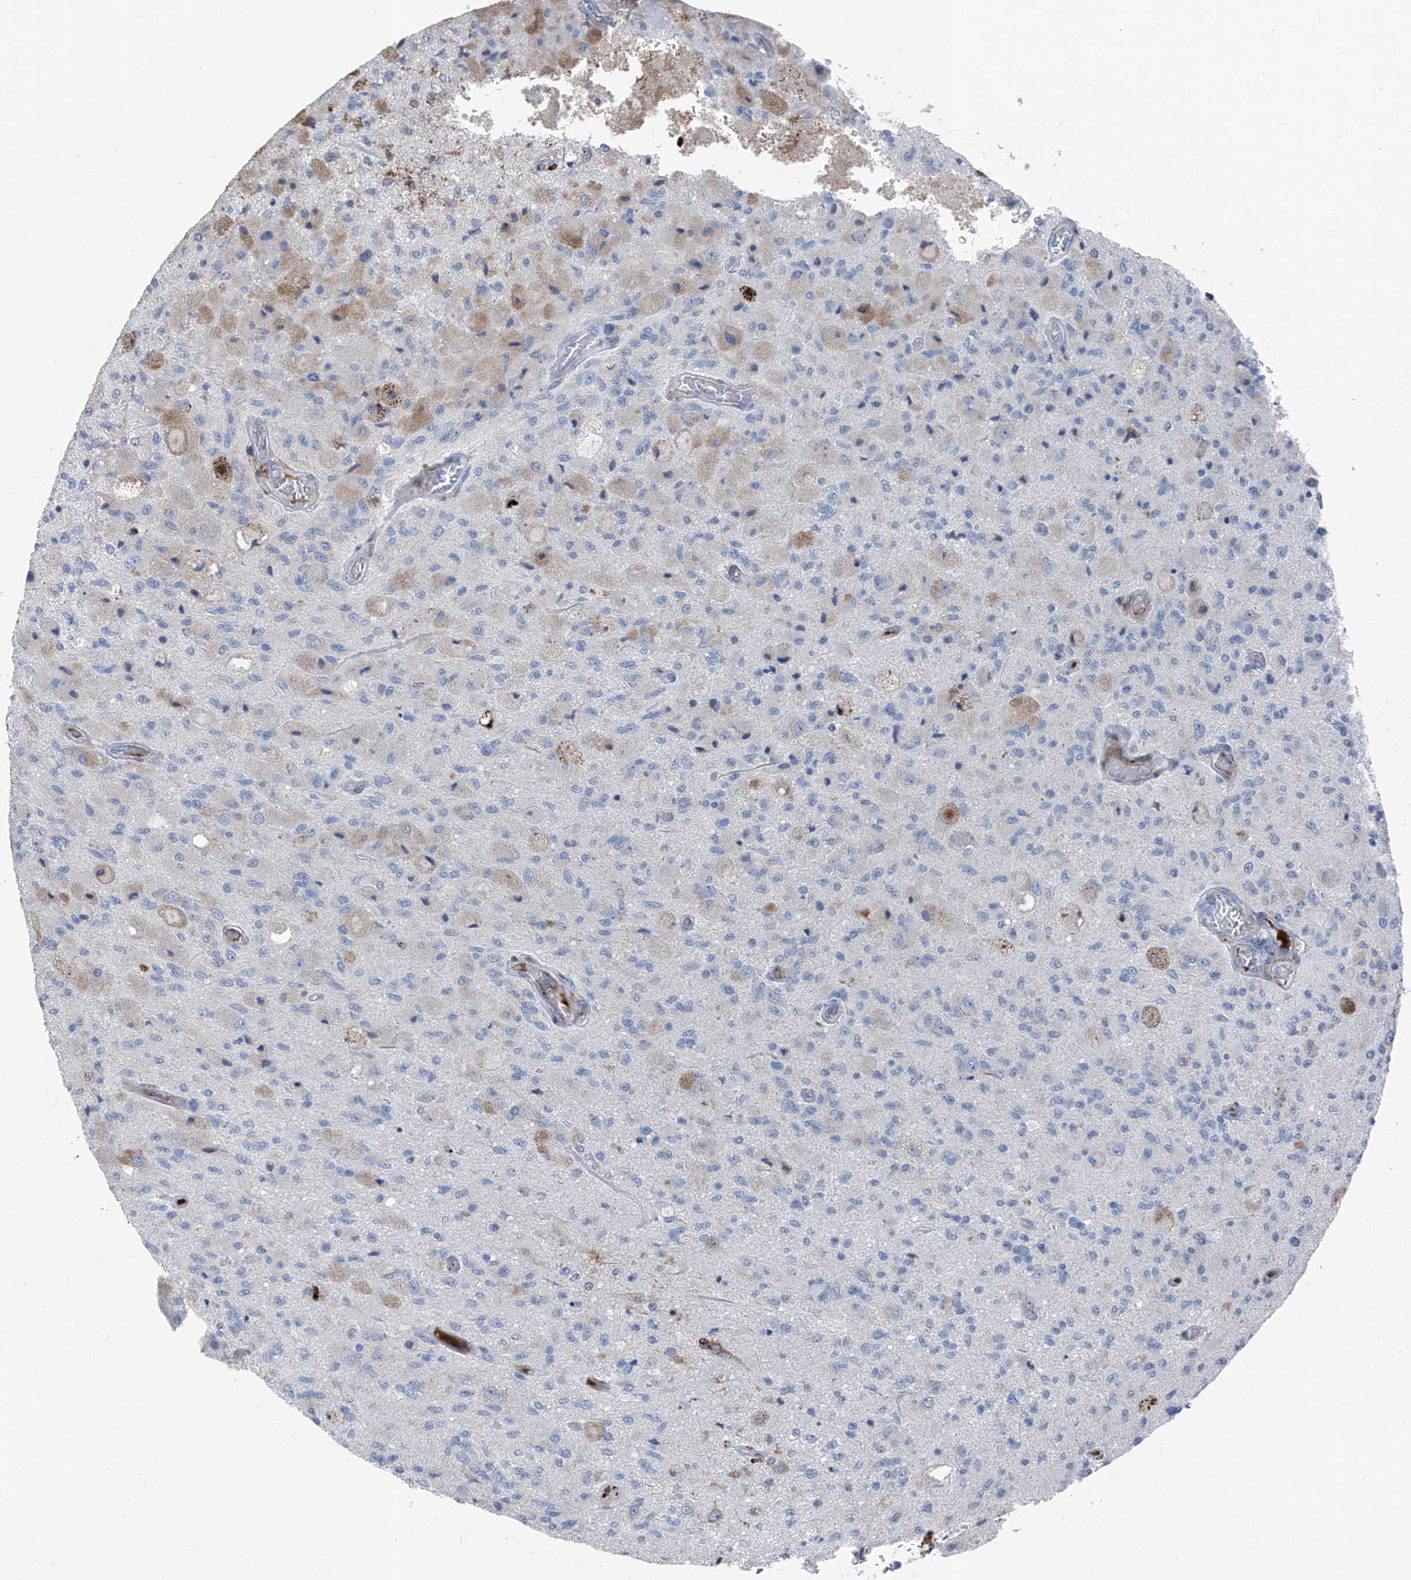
{"staining": {"intensity": "negative", "quantity": "none", "location": "none"}, "tissue": "glioma", "cell_type": "Tumor cells", "image_type": "cancer", "snomed": [{"axis": "morphology", "description": "Normal tissue, NOS"}, {"axis": "morphology", "description": "Glioma, malignant, High grade"}, {"axis": "topography", "description": "Cerebral cortex"}], "caption": "Immunohistochemical staining of human malignant glioma (high-grade) shows no significant staining in tumor cells.", "gene": "IFI27", "patient": {"sex": "male", "age": 77}}